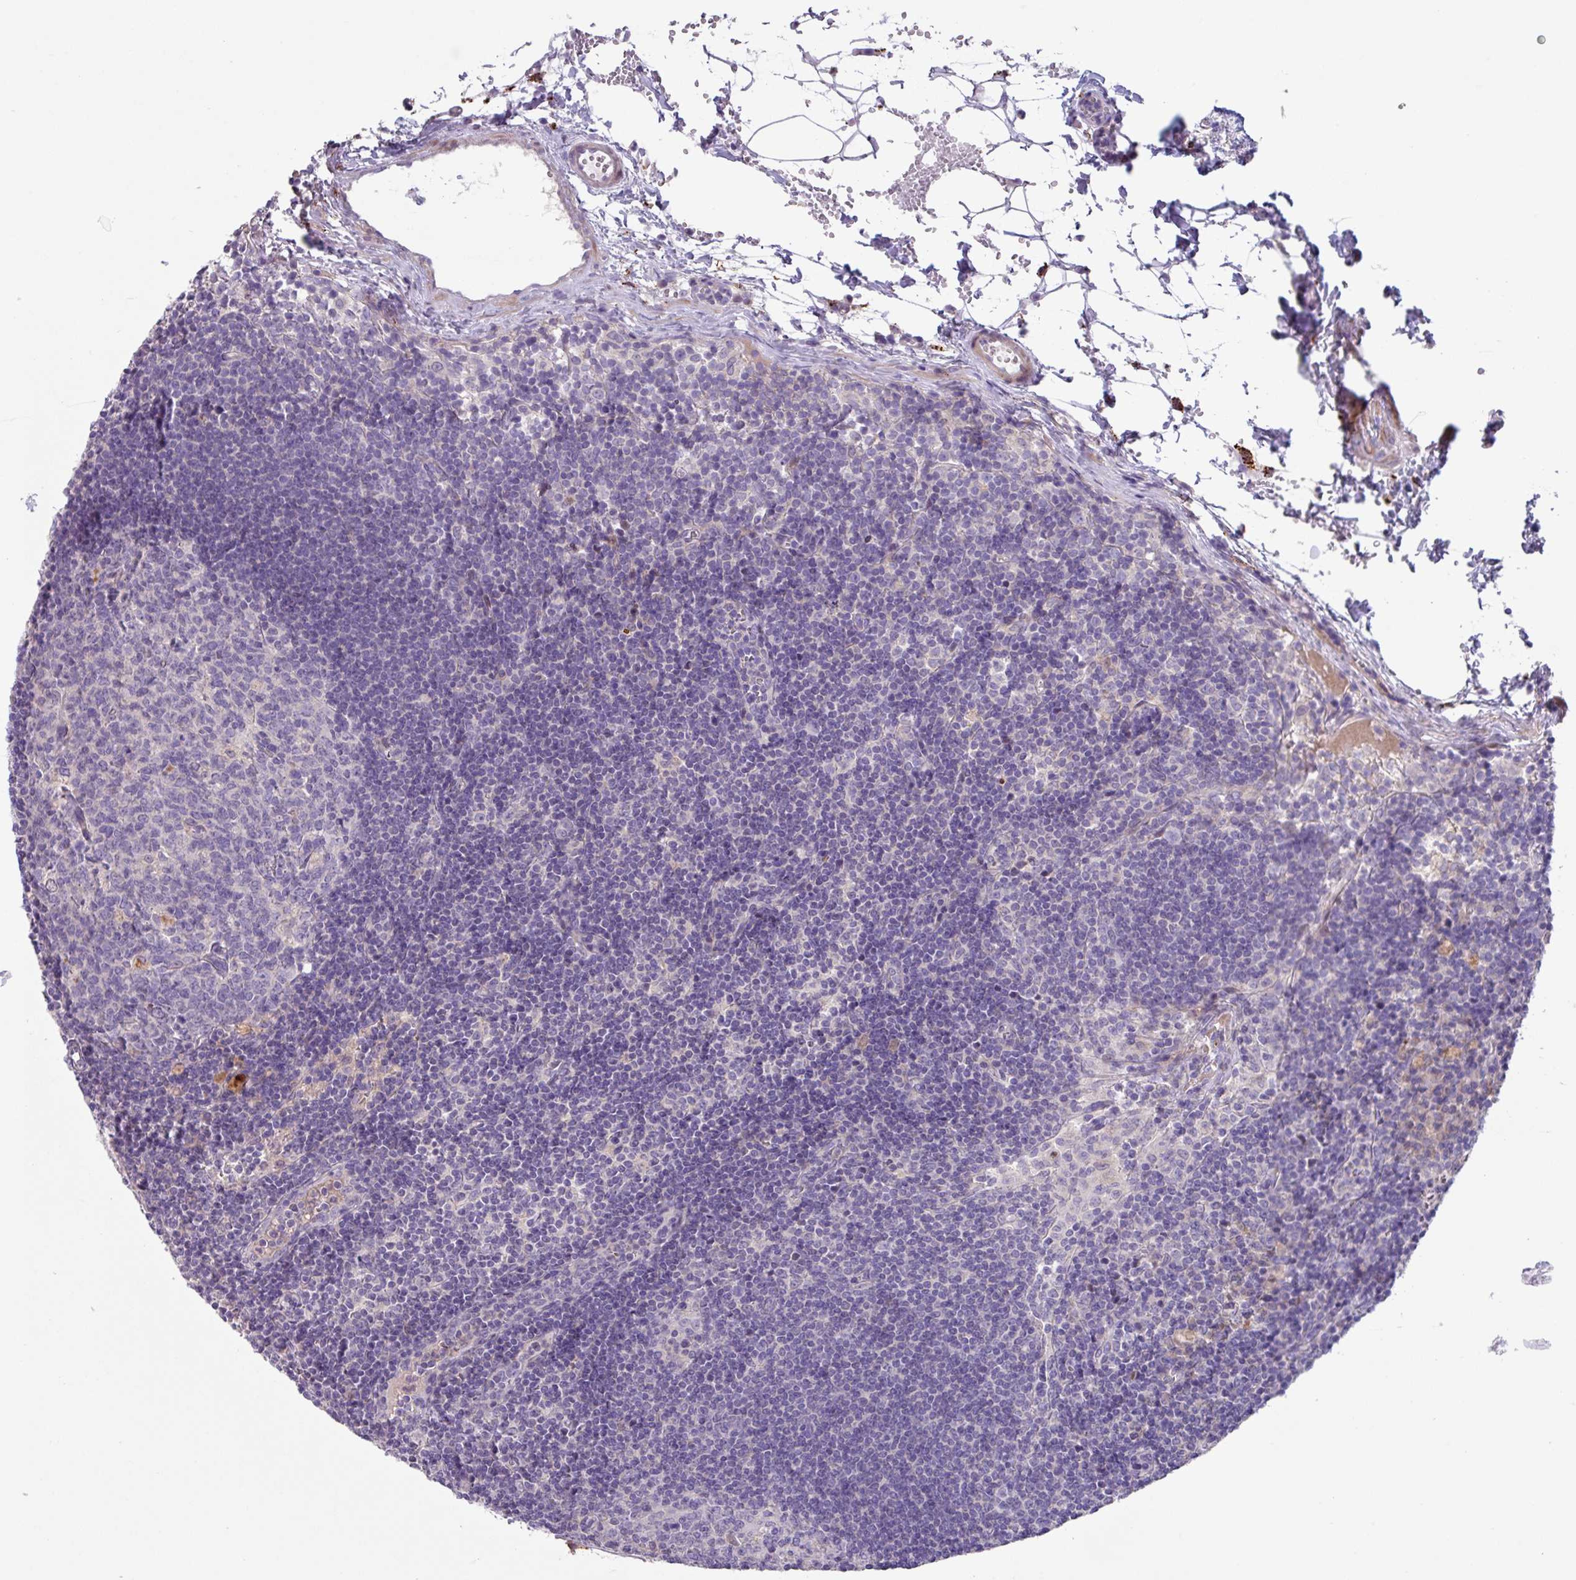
{"staining": {"intensity": "negative", "quantity": "none", "location": "none"}, "tissue": "lymph node", "cell_type": "Germinal center cells", "image_type": "normal", "snomed": [{"axis": "morphology", "description": "Normal tissue, NOS"}, {"axis": "topography", "description": "Lymph node"}], "caption": "This is a image of IHC staining of benign lymph node, which shows no positivity in germinal center cells.", "gene": "IQCJ", "patient": {"sex": "female", "age": 29}}